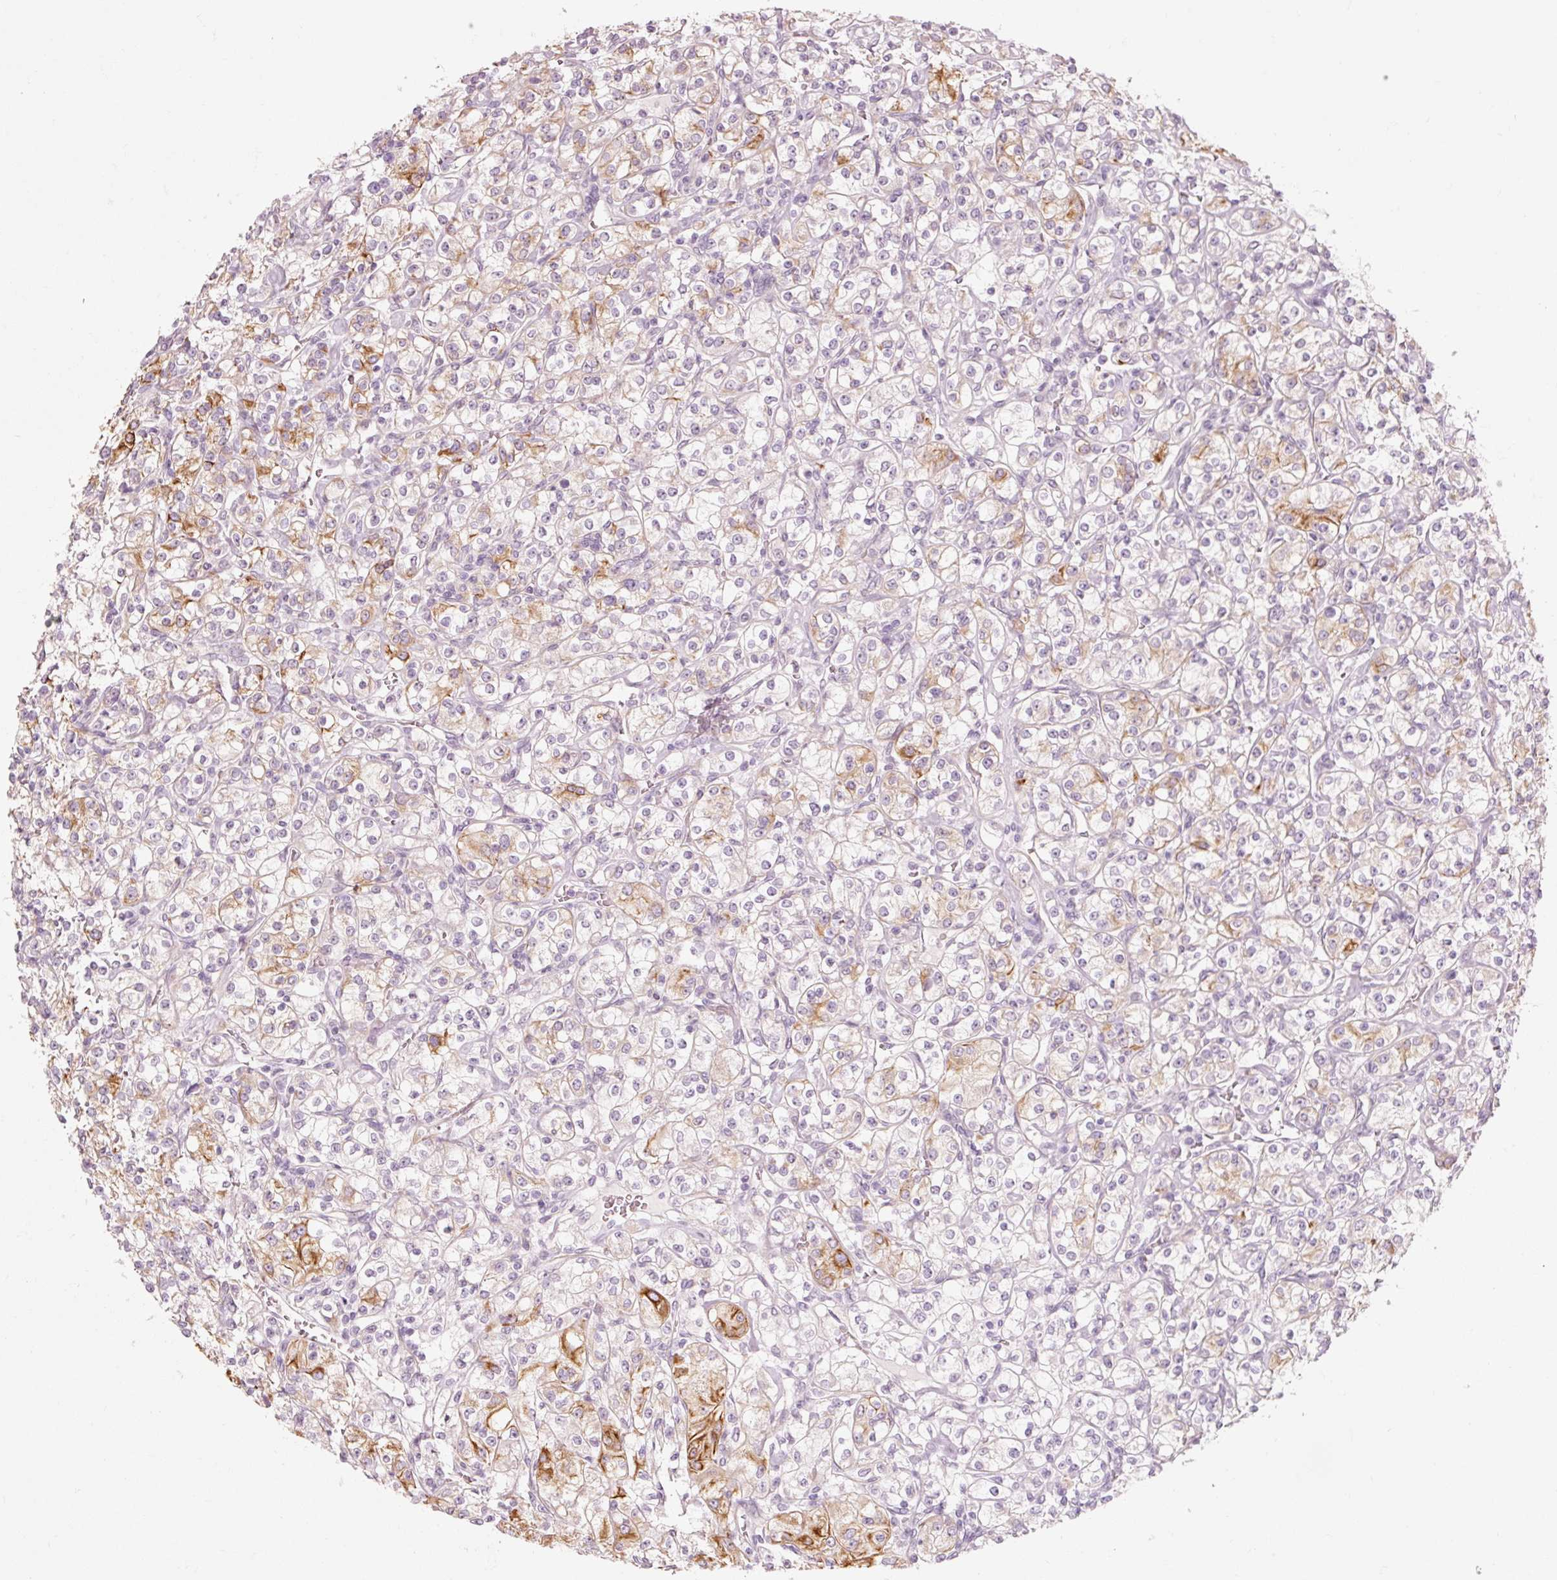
{"staining": {"intensity": "moderate", "quantity": "<25%", "location": "cytoplasmic/membranous"}, "tissue": "renal cancer", "cell_type": "Tumor cells", "image_type": "cancer", "snomed": [{"axis": "morphology", "description": "Adenocarcinoma, NOS"}, {"axis": "topography", "description": "Kidney"}], "caption": "Immunohistochemistry staining of adenocarcinoma (renal), which displays low levels of moderate cytoplasmic/membranous positivity in approximately <25% of tumor cells indicating moderate cytoplasmic/membranous protein positivity. The staining was performed using DAB (brown) for protein detection and nuclei were counterstained in hematoxylin (blue).", "gene": "TRIM73", "patient": {"sex": "male", "age": 77}}